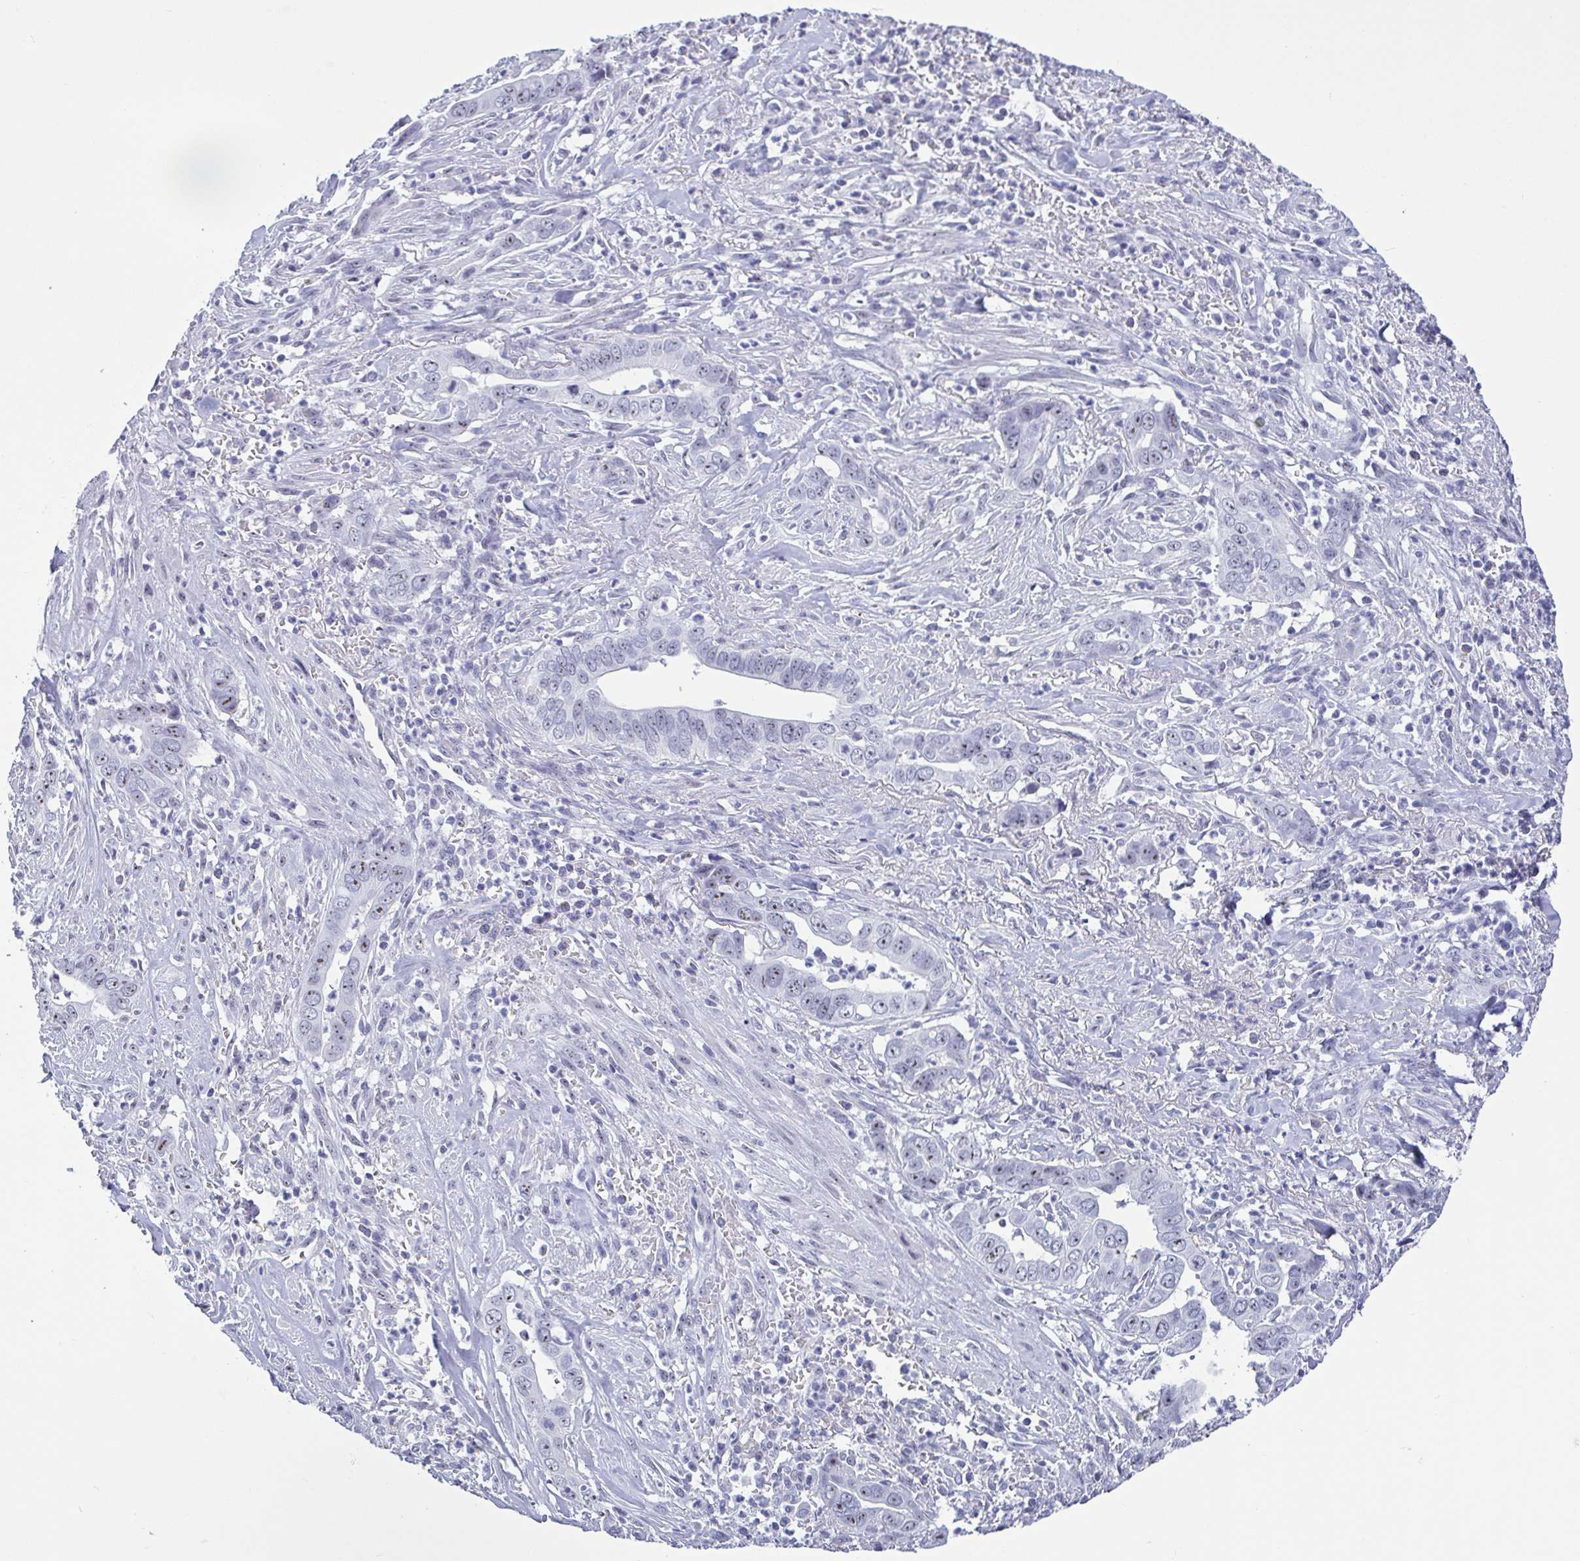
{"staining": {"intensity": "weak", "quantity": "<25%", "location": "nuclear"}, "tissue": "liver cancer", "cell_type": "Tumor cells", "image_type": "cancer", "snomed": [{"axis": "morphology", "description": "Cholangiocarcinoma"}, {"axis": "topography", "description": "Liver"}], "caption": "Immunohistochemistry (IHC) micrograph of neoplastic tissue: liver cholangiocarcinoma stained with DAB reveals no significant protein staining in tumor cells.", "gene": "BZW1", "patient": {"sex": "female", "age": 79}}